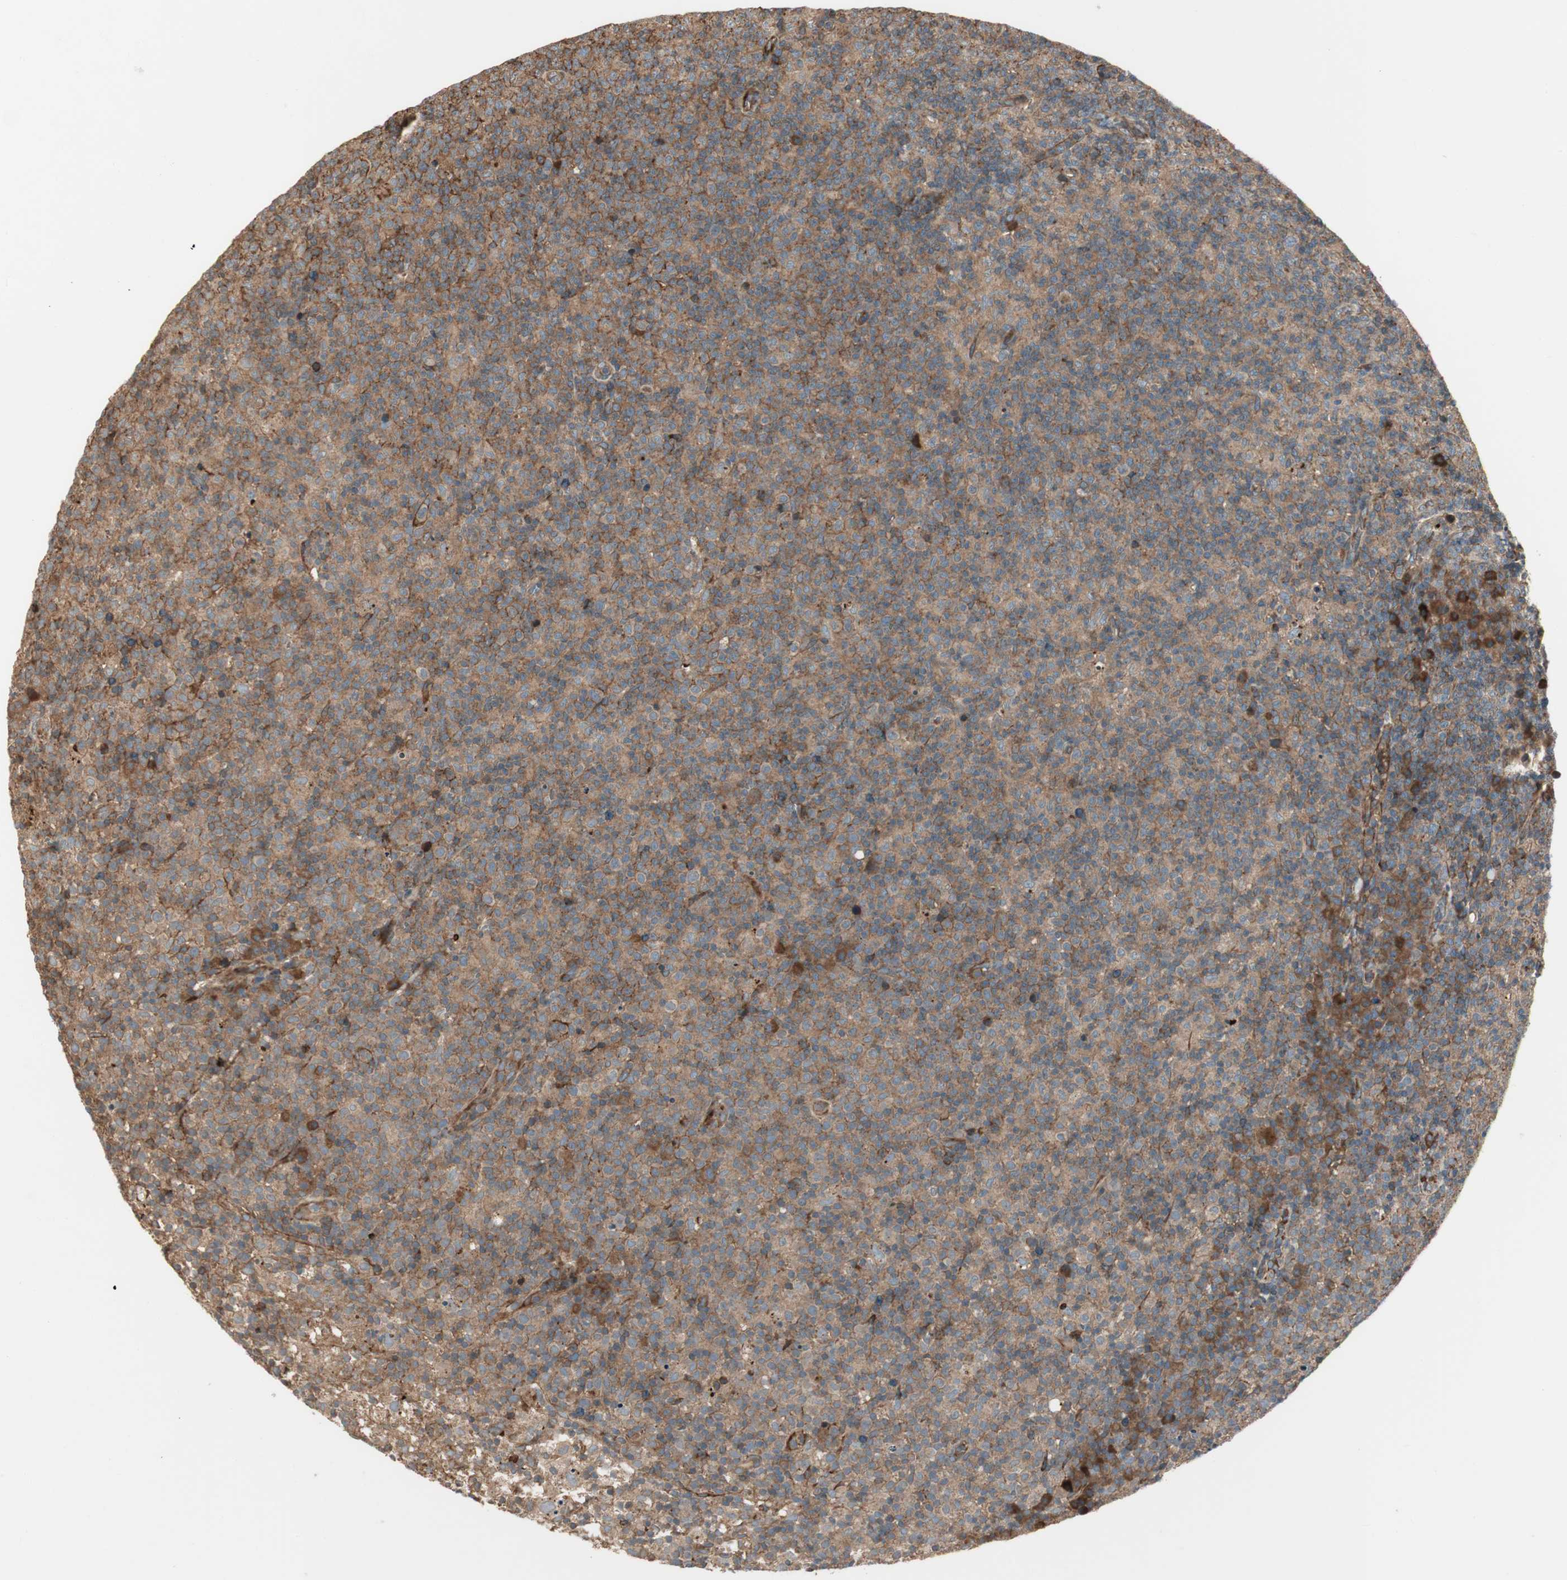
{"staining": {"intensity": "moderate", "quantity": ">75%", "location": "cytoplasmic/membranous"}, "tissue": "lymph node", "cell_type": "Germinal center cells", "image_type": "normal", "snomed": [{"axis": "morphology", "description": "Normal tissue, NOS"}, {"axis": "morphology", "description": "Inflammation, NOS"}, {"axis": "topography", "description": "Lymph node"}], "caption": "Unremarkable lymph node was stained to show a protein in brown. There is medium levels of moderate cytoplasmic/membranous positivity in about >75% of germinal center cells. (Brightfield microscopy of DAB IHC at high magnification).", "gene": "PRKG1", "patient": {"sex": "male", "age": 55}}